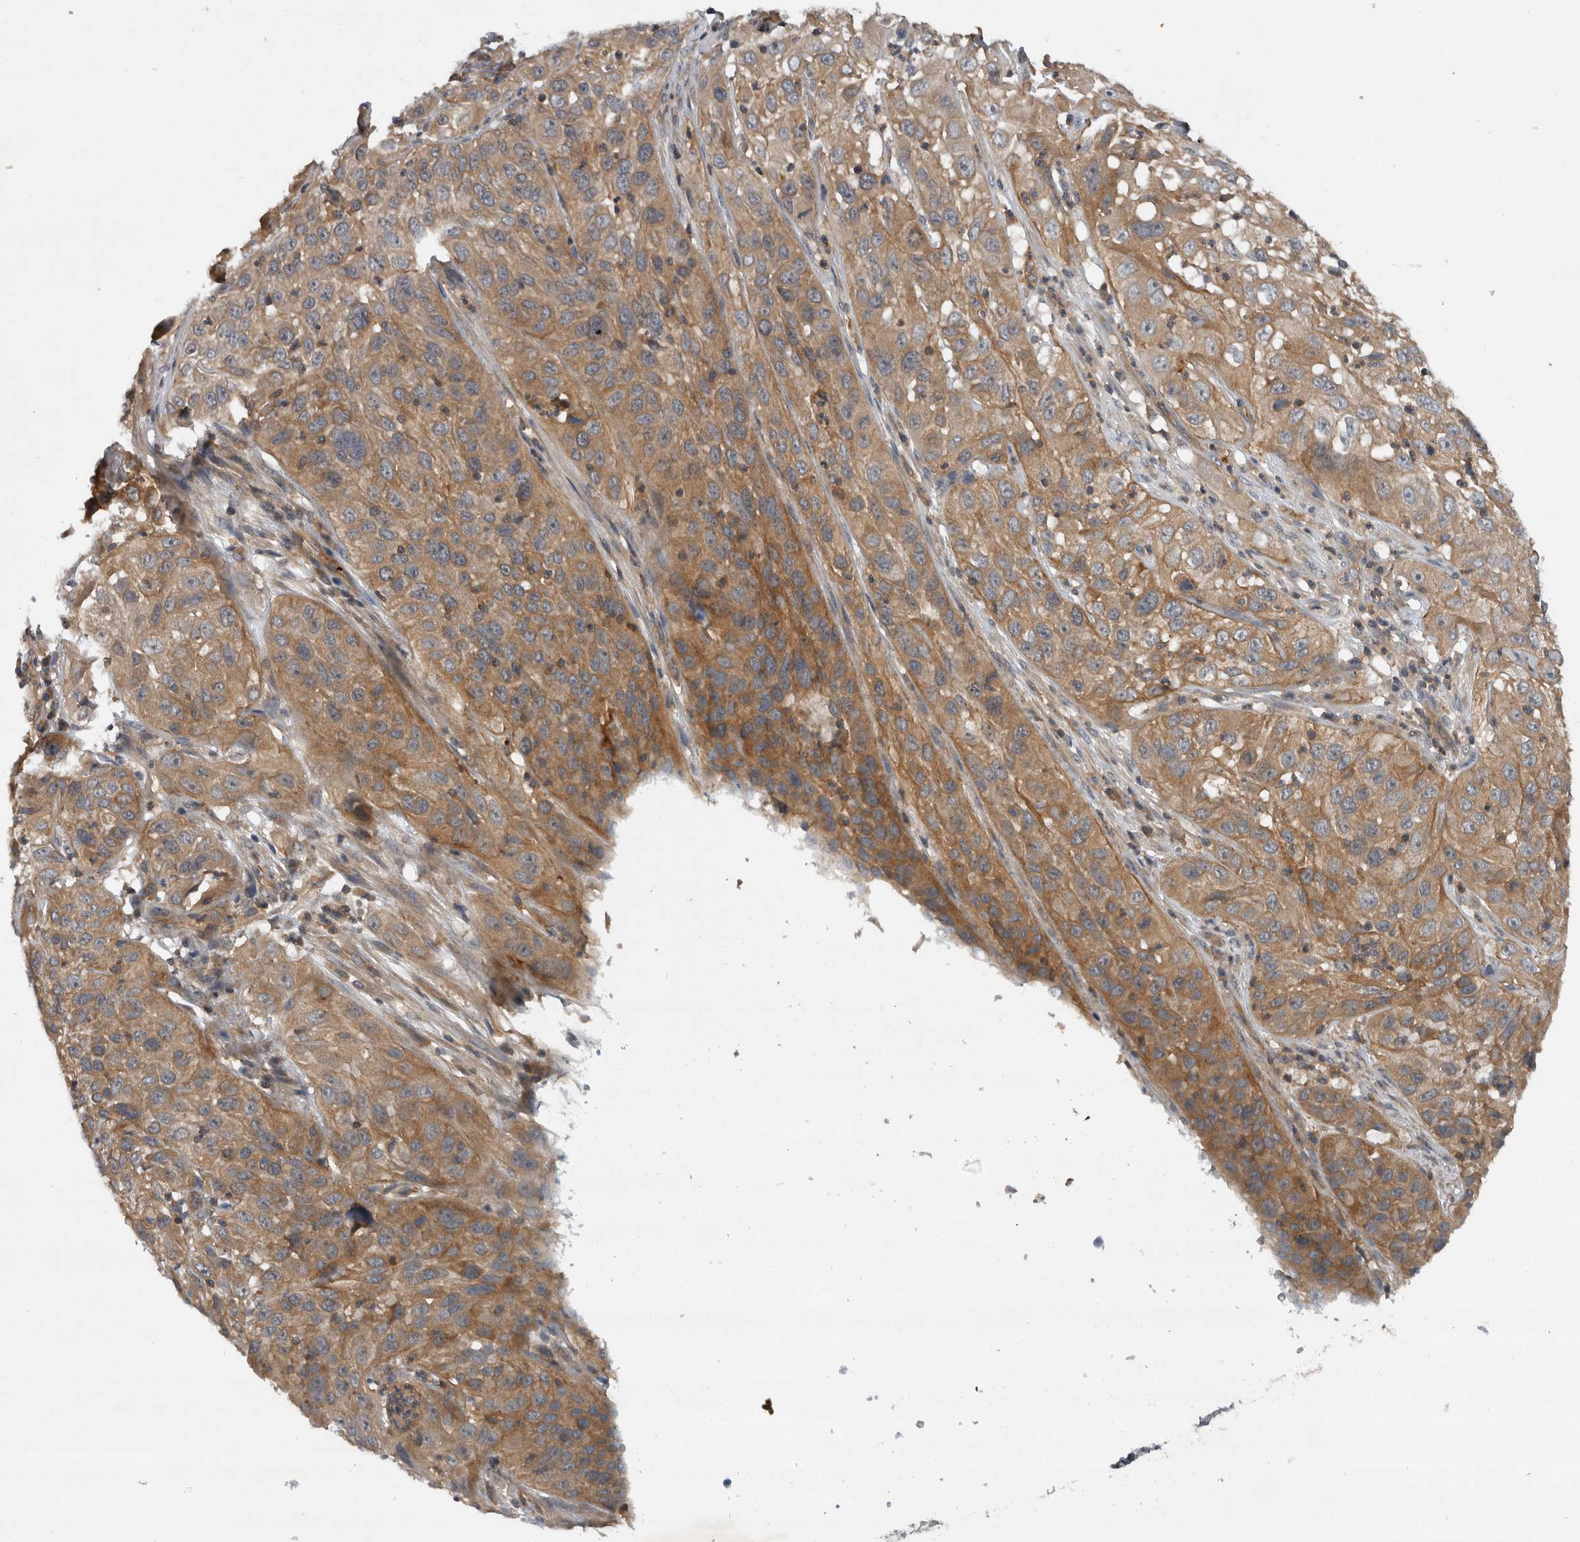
{"staining": {"intensity": "moderate", "quantity": ">75%", "location": "cytoplasmic/membranous"}, "tissue": "cervical cancer", "cell_type": "Tumor cells", "image_type": "cancer", "snomed": [{"axis": "morphology", "description": "Squamous cell carcinoma, NOS"}, {"axis": "topography", "description": "Cervix"}], "caption": "Protein staining by immunohistochemistry (IHC) exhibits moderate cytoplasmic/membranous expression in about >75% of tumor cells in cervical squamous cell carcinoma. (IHC, brightfield microscopy, high magnification).", "gene": "SCARA5", "patient": {"sex": "female", "age": 32}}